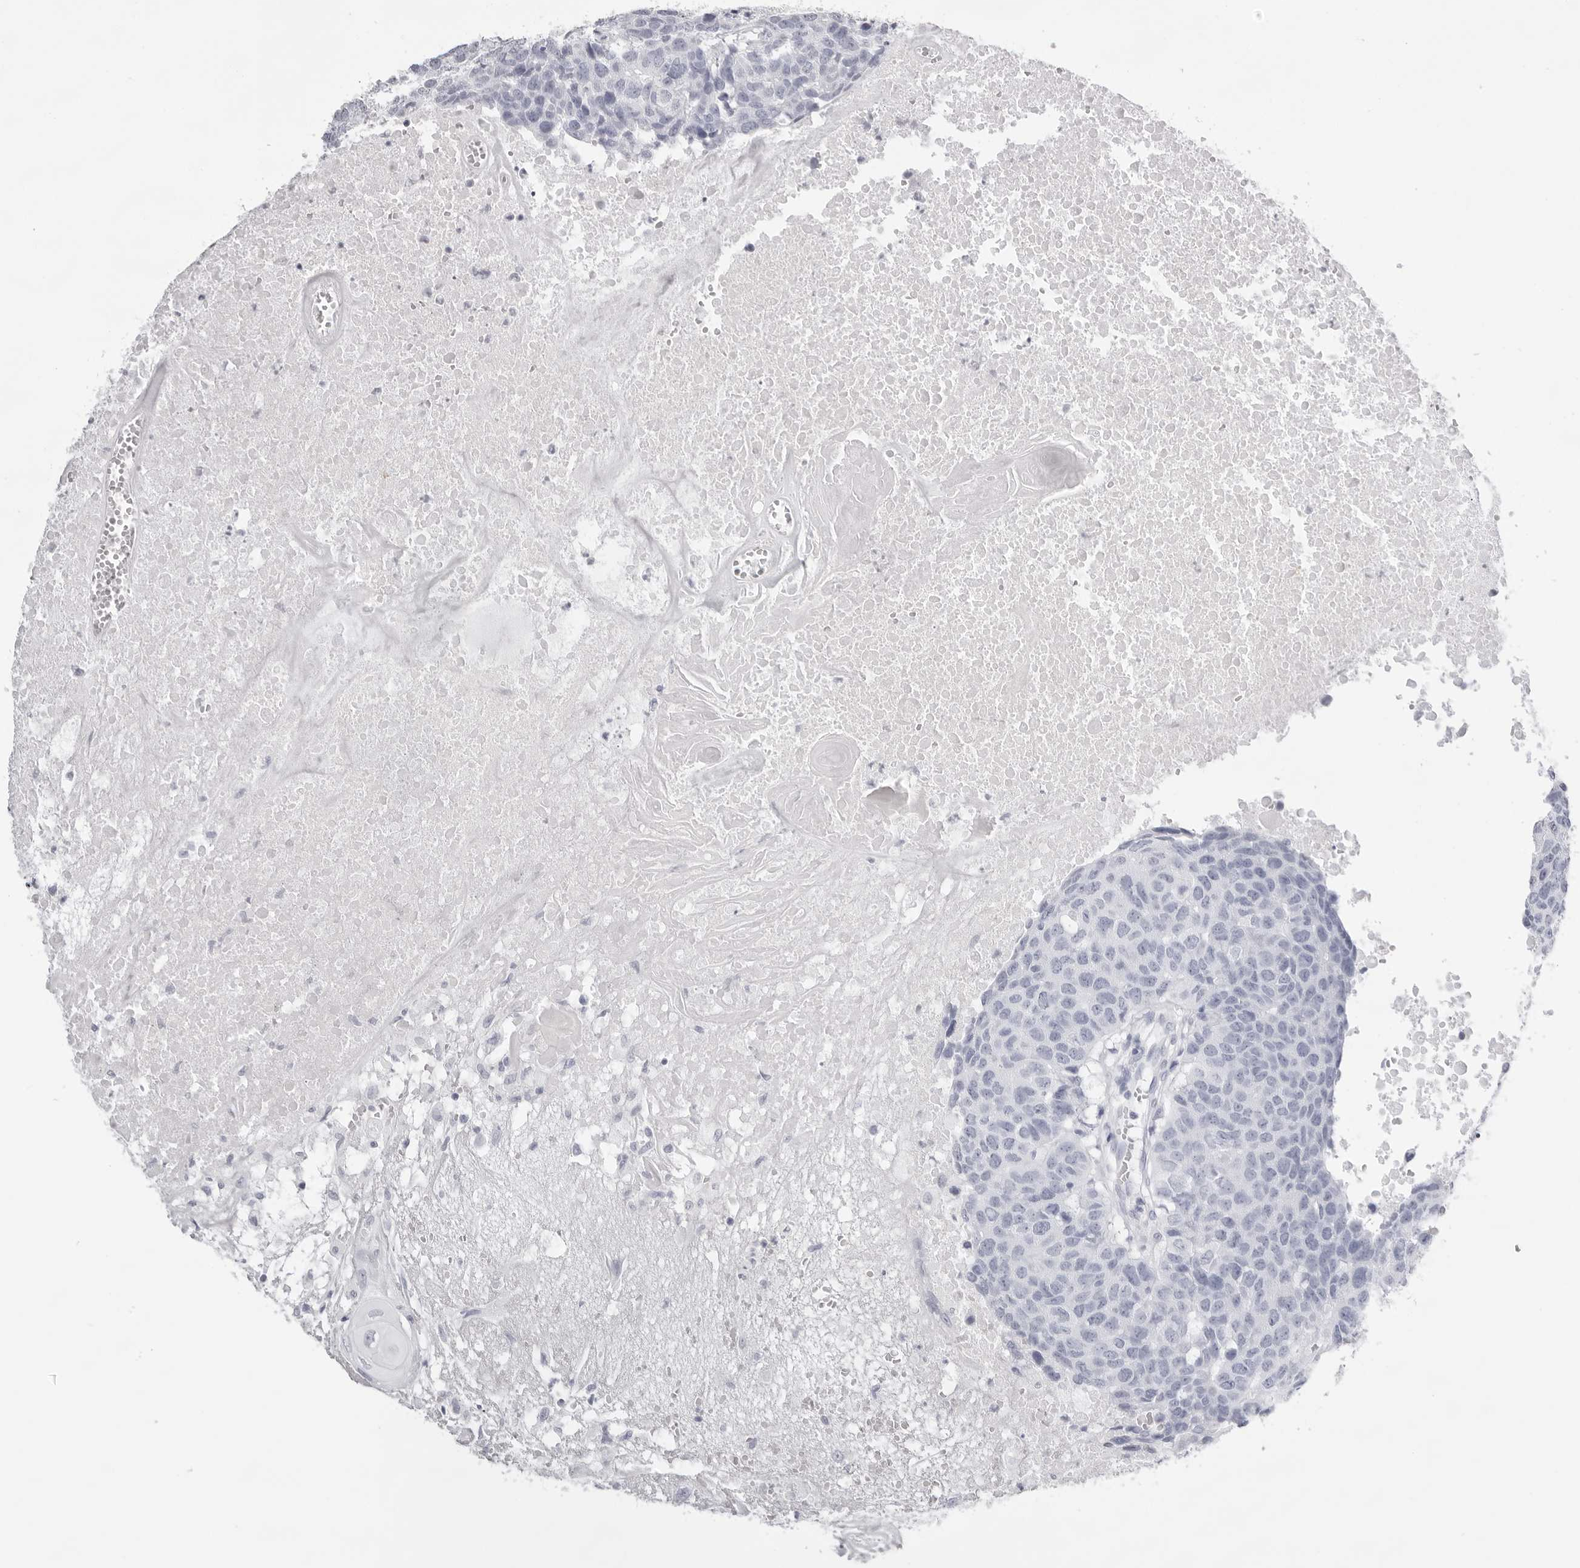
{"staining": {"intensity": "negative", "quantity": "none", "location": "none"}, "tissue": "head and neck cancer", "cell_type": "Tumor cells", "image_type": "cancer", "snomed": [{"axis": "morphology", "description": "Squamous cell carcinoma, NOS"}, {"axis": "topography", "description": "Head-Neck"}], "caption": "This is a micrograph of immunohistochemistry (IHC) staining of squamous cell carcinoma (head and neck), which shows no expression in tumor cells.", "gene": "TMOD4", "patient": {"sex": "male", "age": 66}}